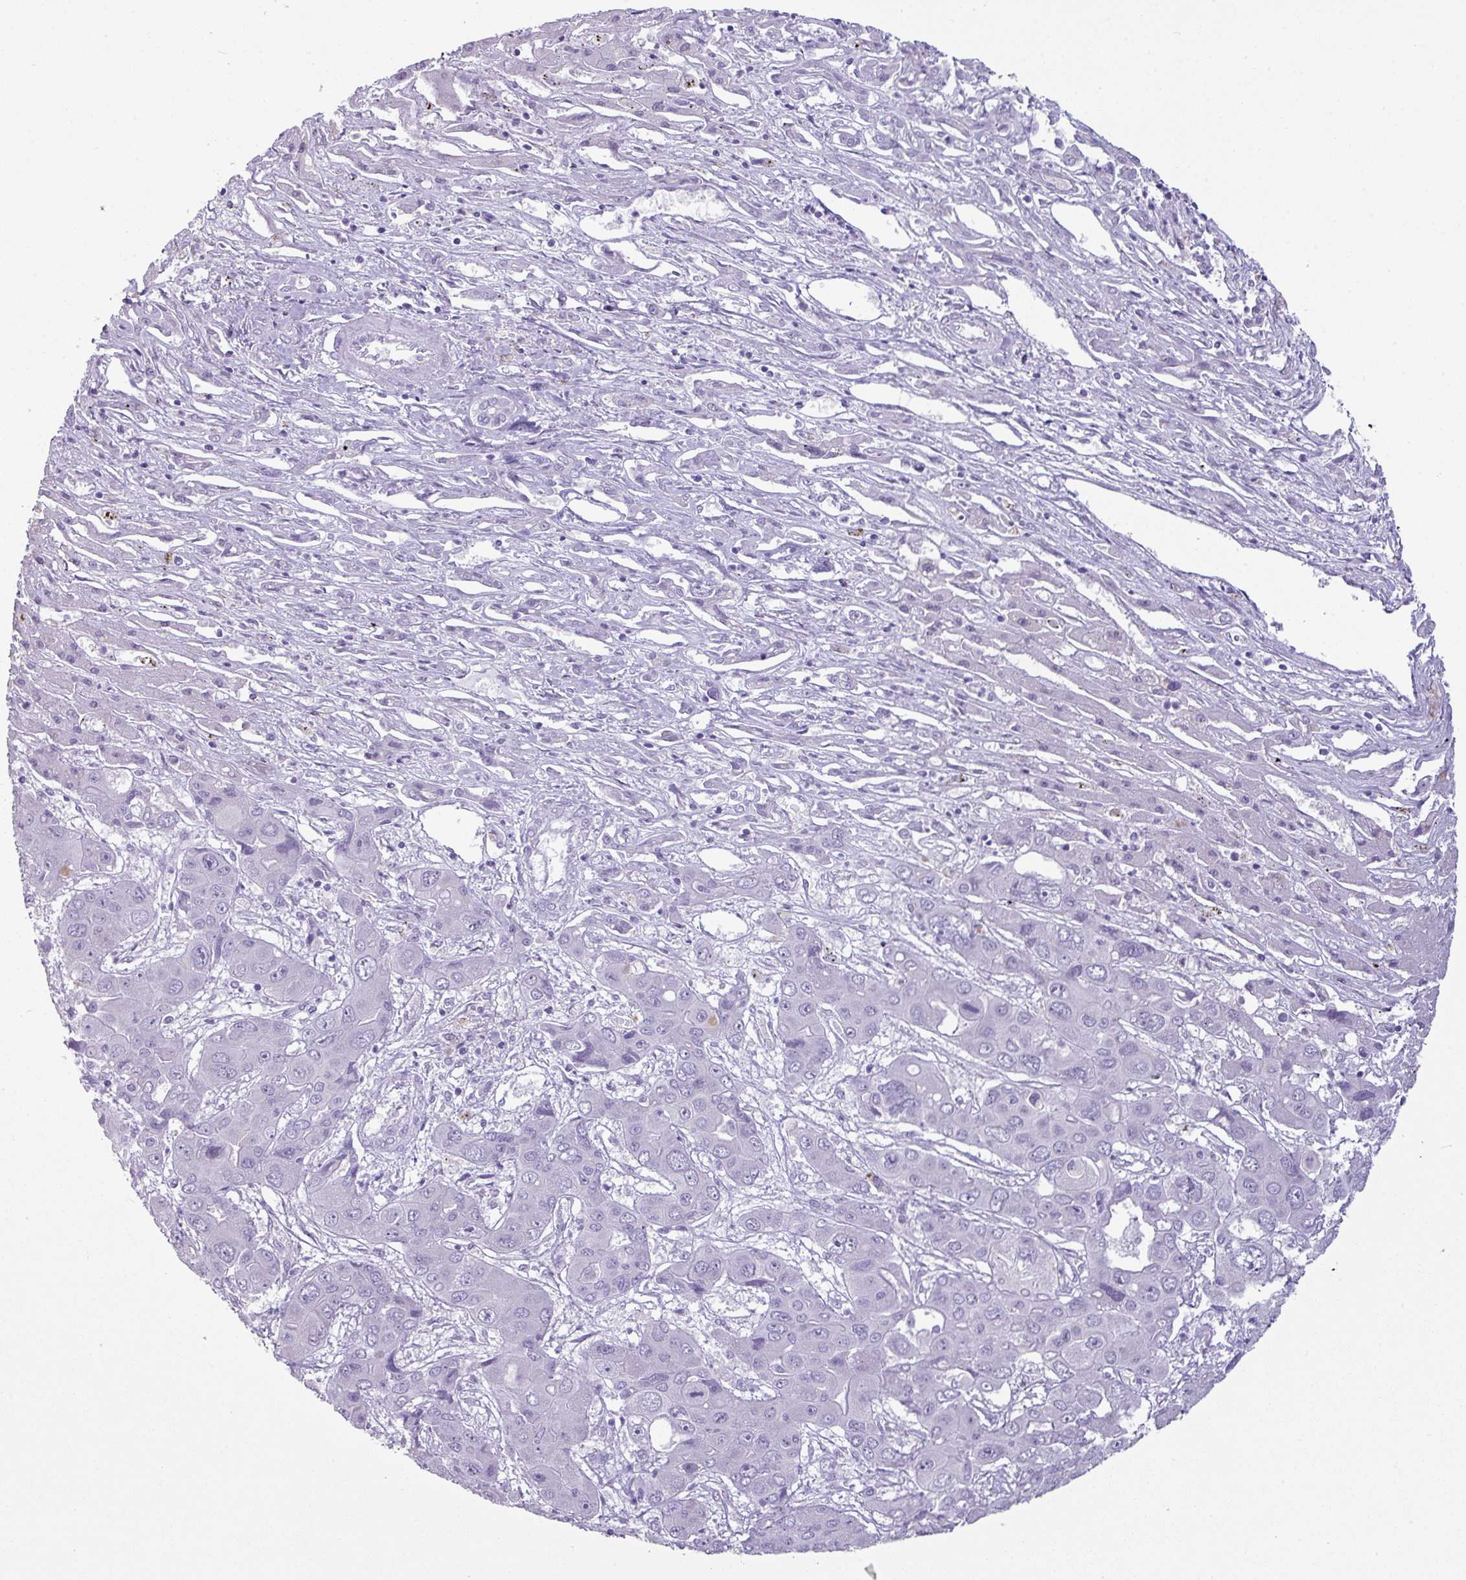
{"staining": {"intensity": "negative", "quantity": "none", "location": "none"}, "tissue": "liver cancer", "cell_type": "Tumor cells", "image_type": "cancer", "snomed": [{"axis": "morphology", "description": "Cholangiocarcinoma"}, {"axis": "topography", "description": "Liver"}], "caption": "Tumor cells show no significant protein expression in liver cholangiocarcinoma.", "gene": "TTLL12", "patient": {"sex": "male", "age": 67}}